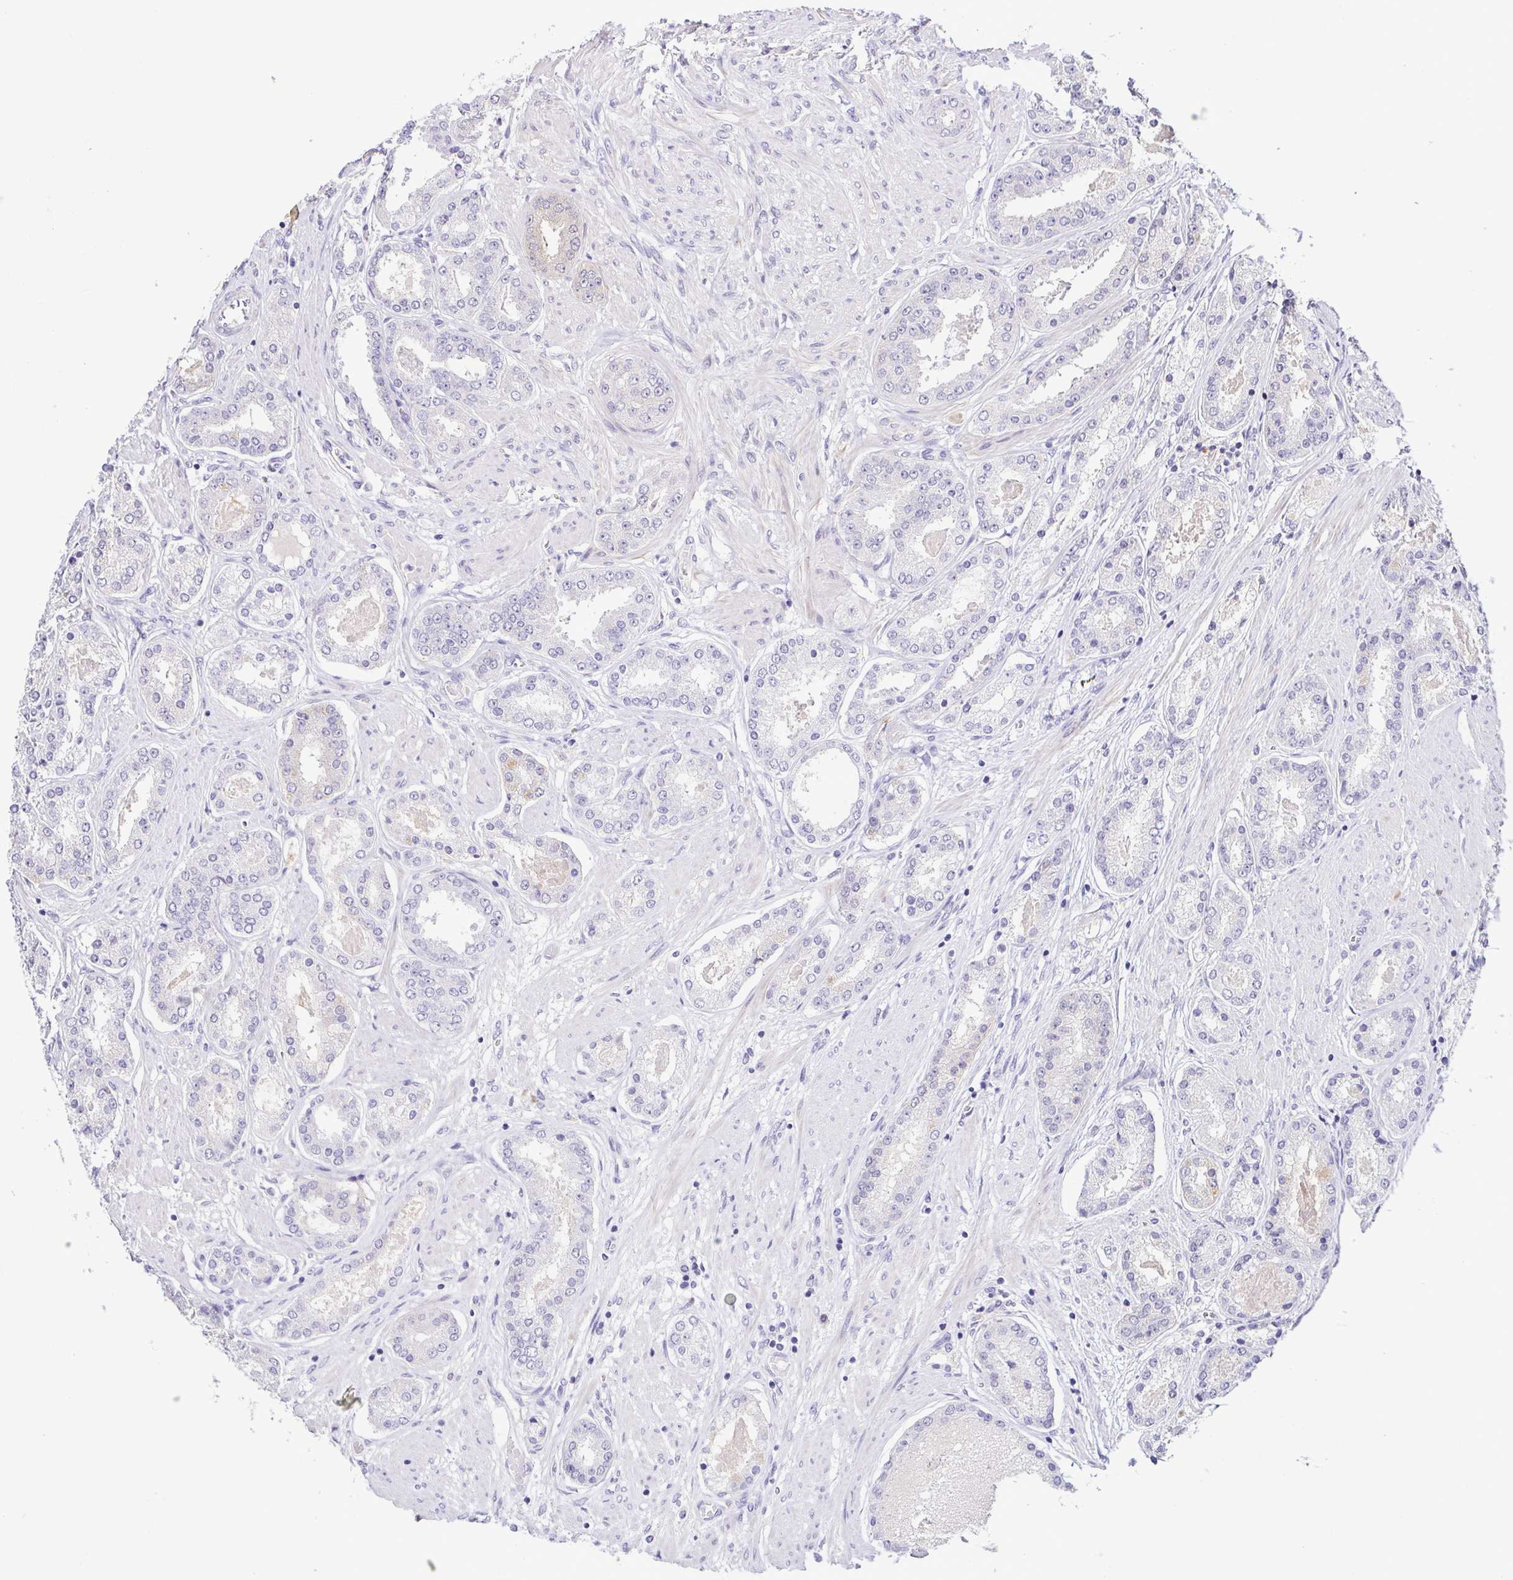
{"staining": {"intensity": "weak", "quantity": "<25%", "location": "cytoplasmic/membranous"}, "tissue": "prostate cancer", "cell_type": "Tumor cells", "image_type": "cancer", "snomed": [{"axis": "morphology", "description": "Adenocarcinoma, High grade"}, {"axis": "topography", "description": "Prostate"}], "caption": "DAB (3,3'-diaminobenzidine) immunohistochemical staining of prostate adenocarcinoma (high-grade) reveals no significant positivity in tumor cells.", "gene": "TERT", "patient": {"sex": "male", "age": 63}}